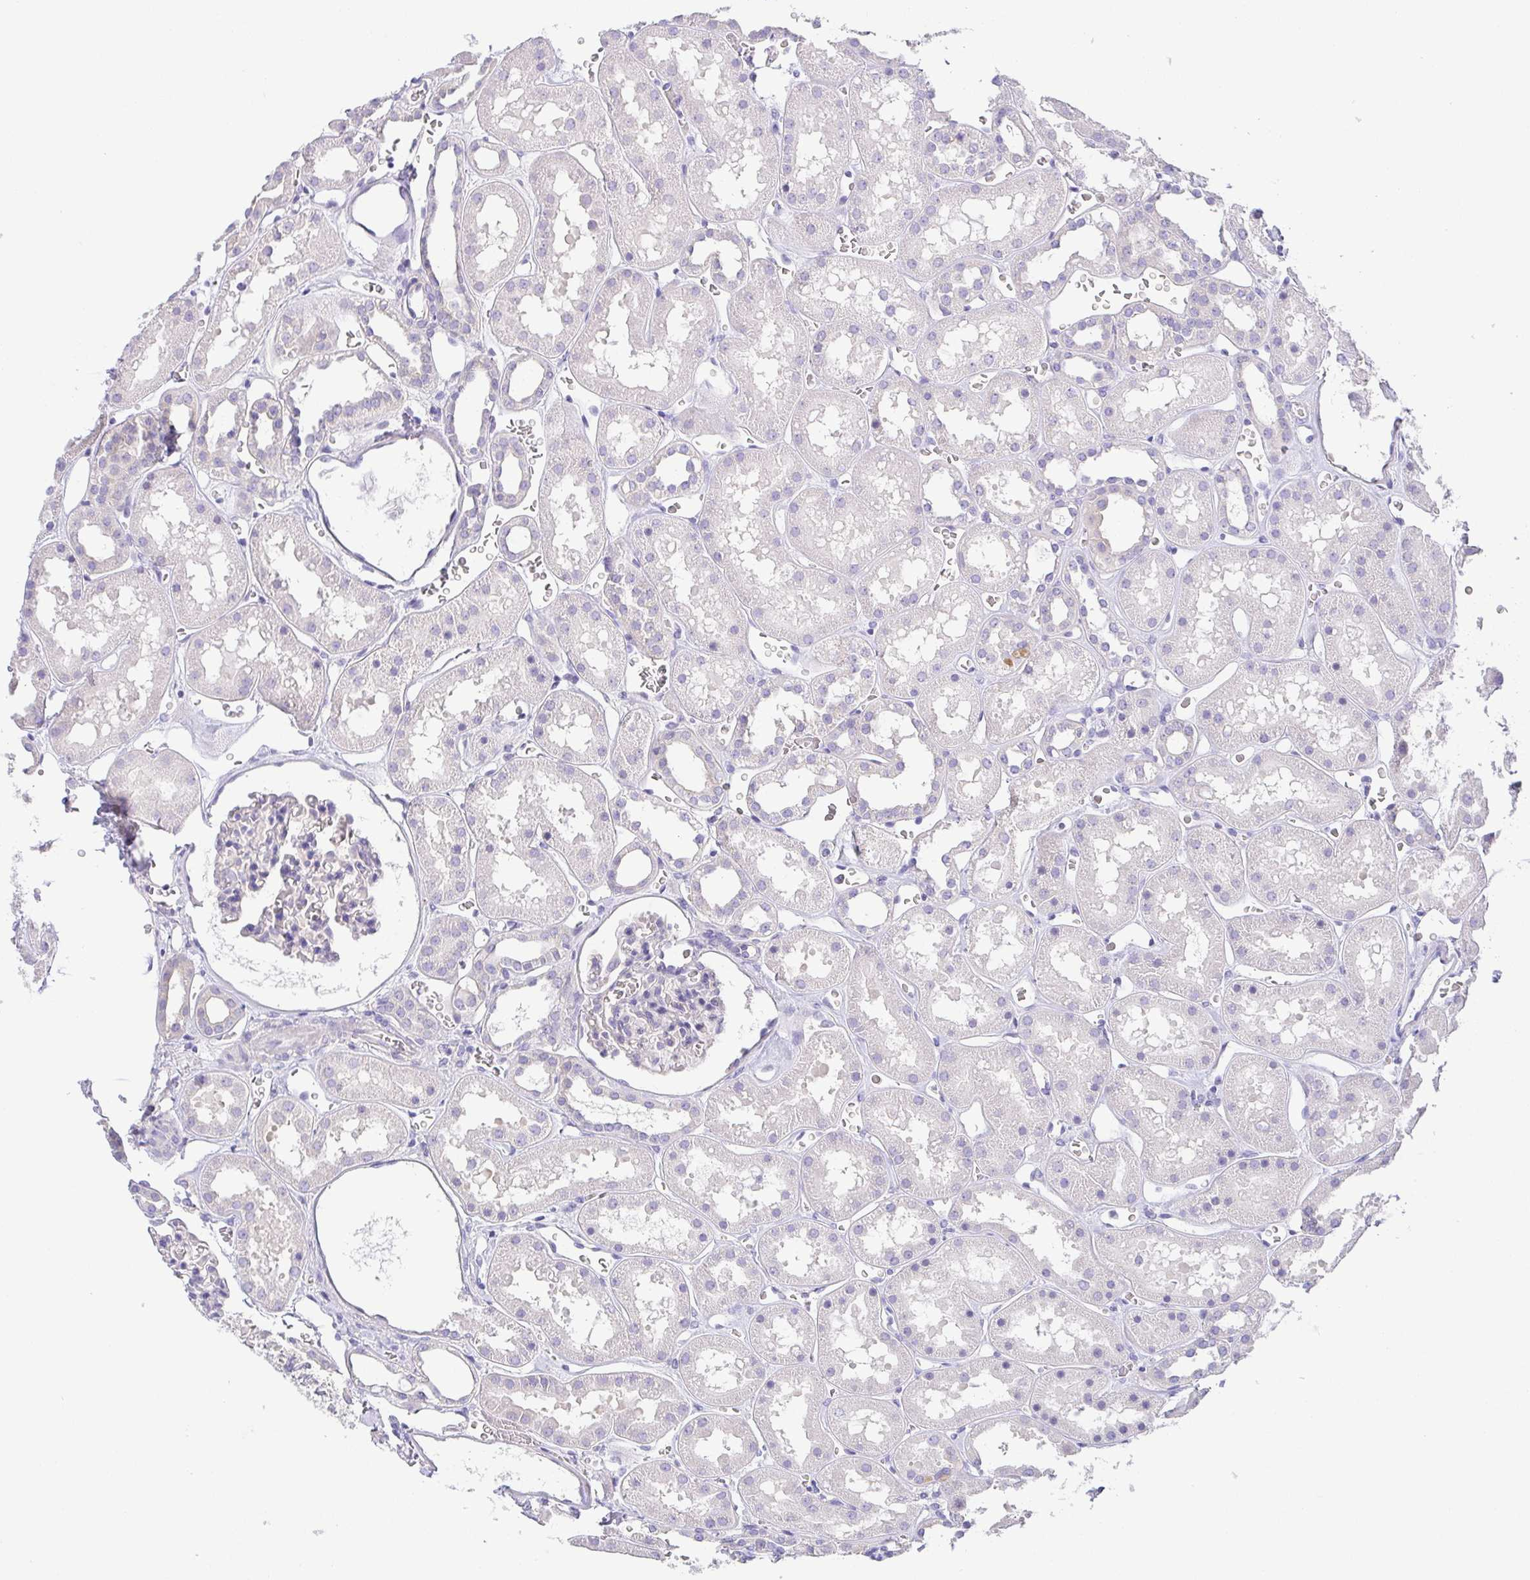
{"staining": {"intensity": "negative", "quantity": "none", "location": "none"}, "tissue": "kidney", "cell_type": "Cells in glomeruli", "image_type": "normal", "snomed": [{"axis": "morphology", "description": "Normal tissue, NOS"}, {"axis": "topography", "description": "Kidney"}], "caption": "IHC of benign kidney demonstrates no expression in cells in glomeruli. (Immunohistochemistry, brightfield microscopy, high magnification).", "gene": "PKDREJ", "patient": {"sex": "female", "age": 41}}